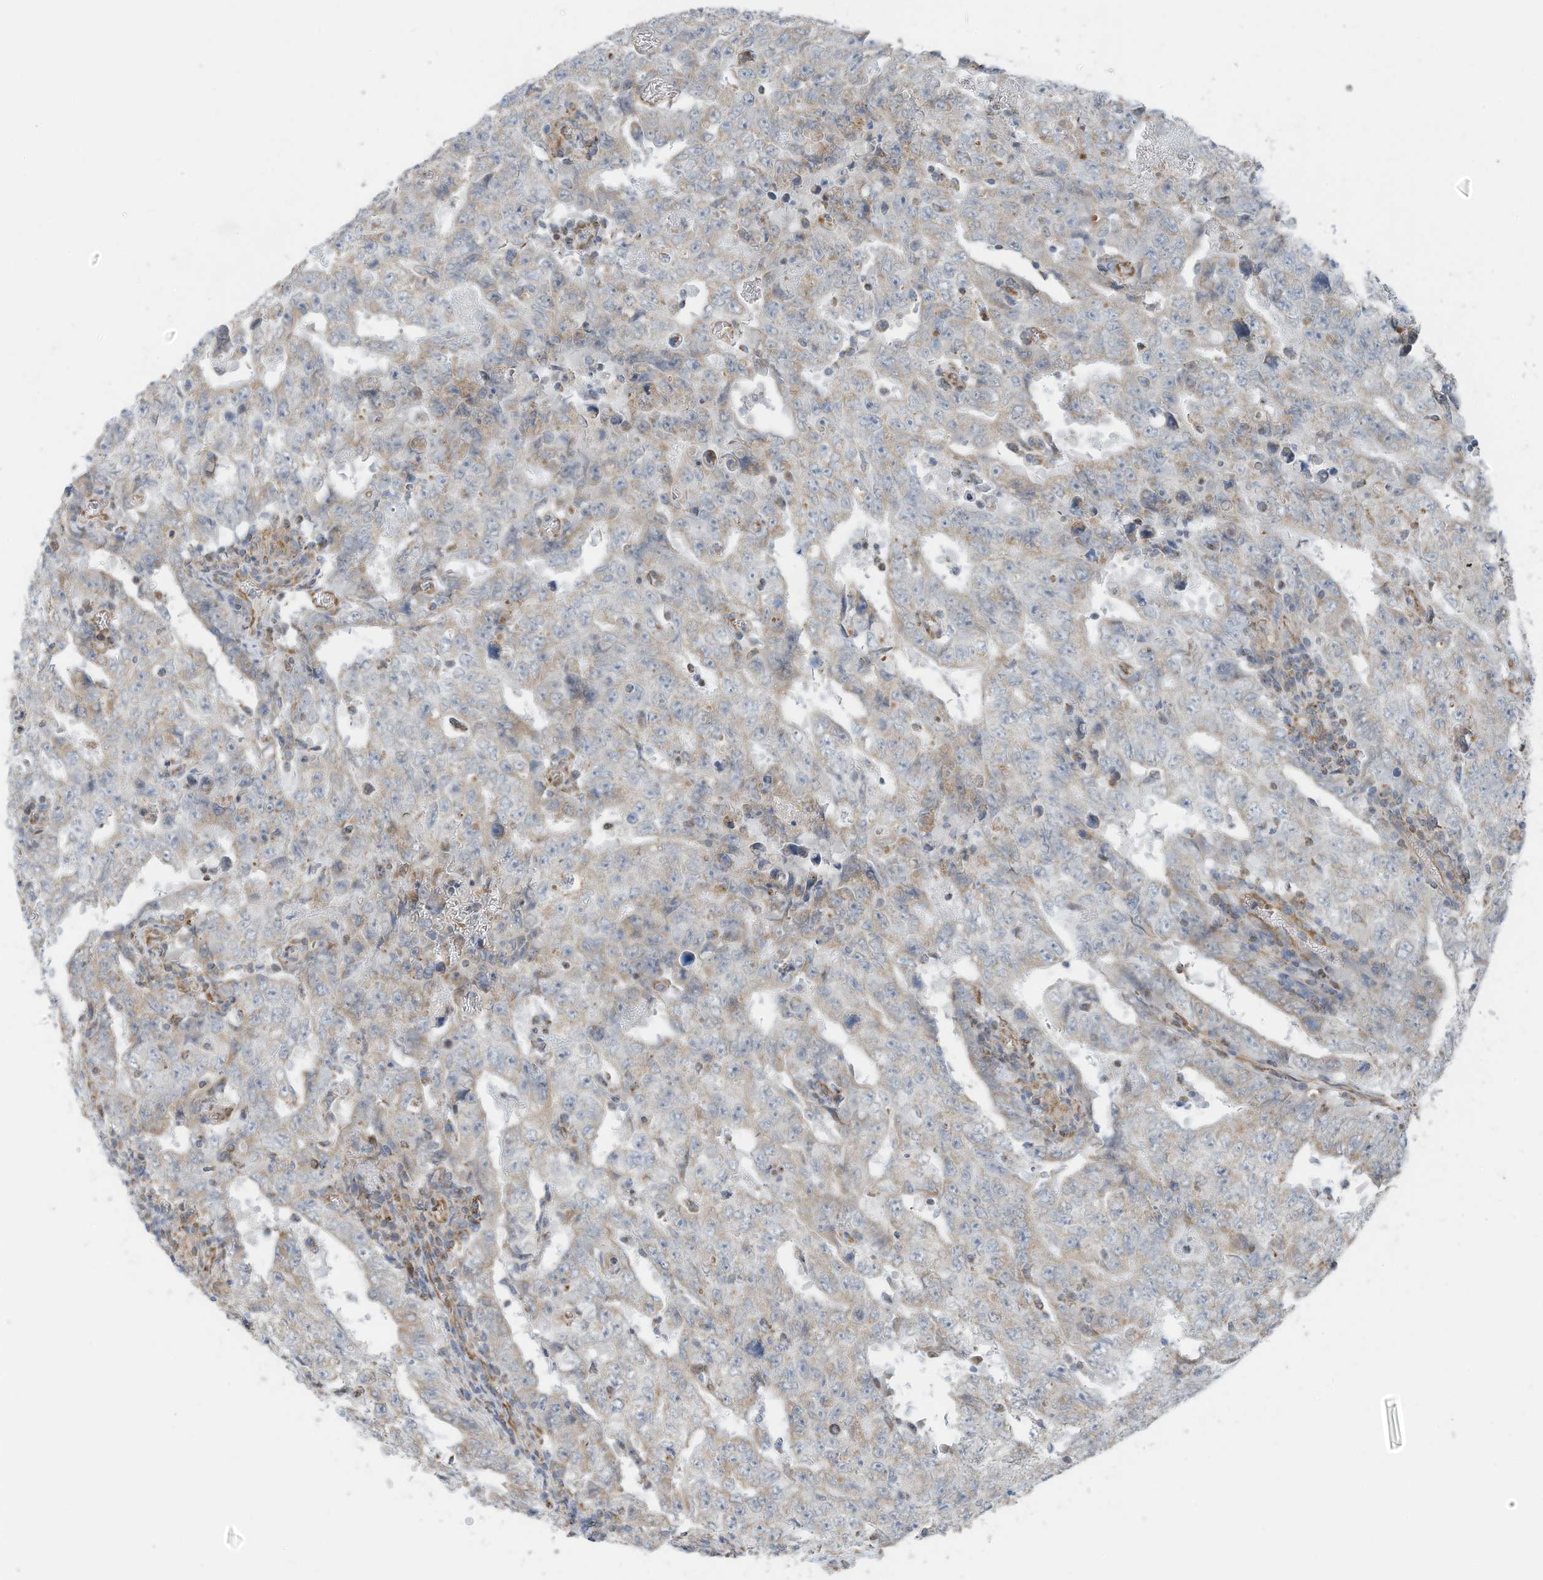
{"staining": {"intensity": "negative", "quantity": "none", "location": "none"}, "tissue": "testis cancer", "cell_type": "Tumor cells", "image_type": "cancer", "snomed": [{"axis": "morphology", "description": "Carcinoma, Embryonal, NOS"}, {"axis": "topography", "description": "Testis"}], "caption": "DAB (3,3'-diaminobenzidine) immunohistochemical staining of human testis embryonal carcinoma displays no significant expression in tumor cells.", "gene": "EOMES", "patient": {"sex": "male", "age": 26}}